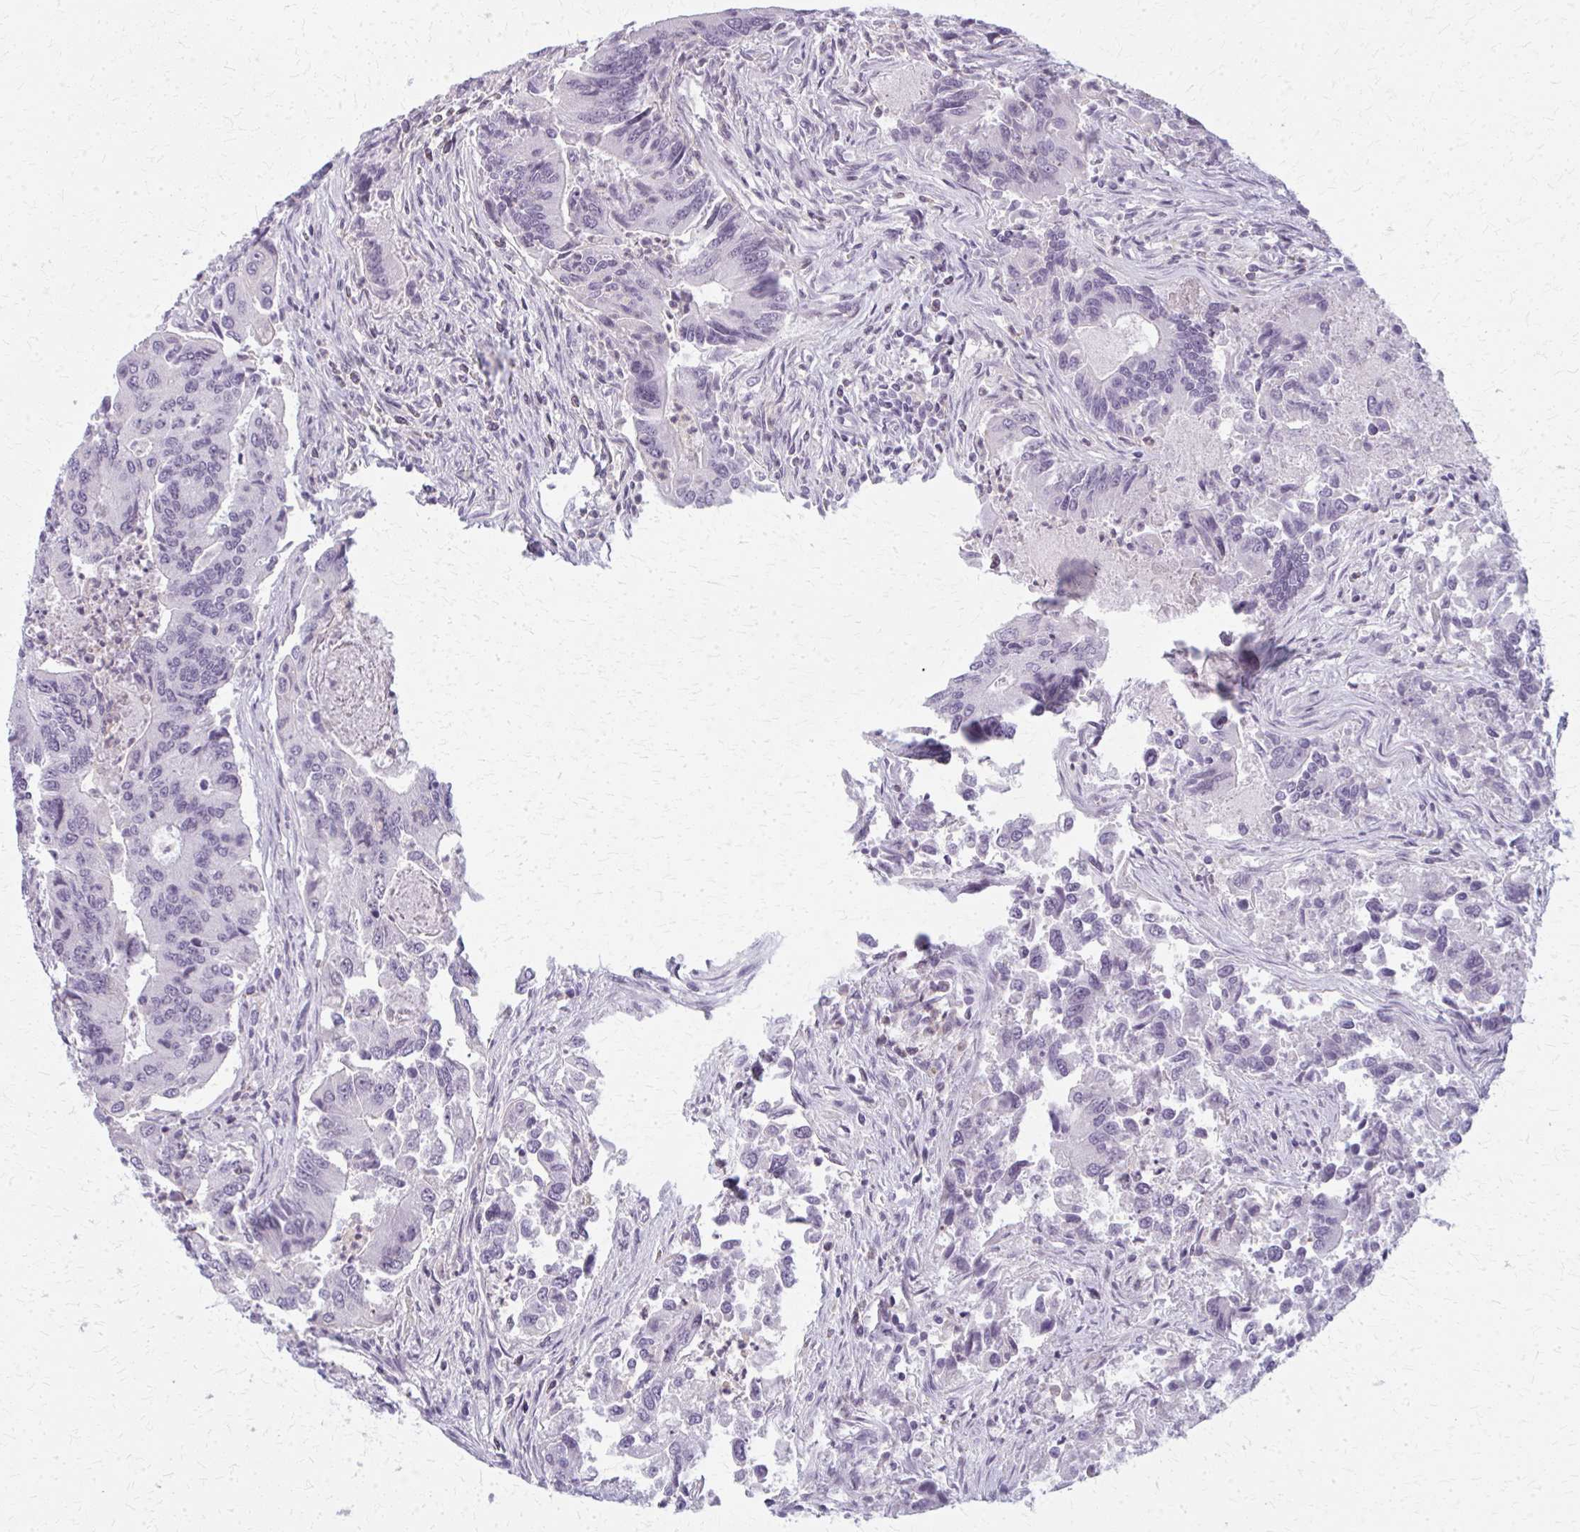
{"staining": {"intensity": "negative", "quantity": "none", "location": "none"}, "tissue": "colorectal cancer", "cell_type": "Tumor cells", "image_type": "cancer", "snomed": [{"axis": "morphology", "description": "Adenocarcinoma, NOS"}, {"axis": "topography", "description": "Colon"}], "caption": "Tumor cells show no significant protein staining in colorectal cancer (adenocarcinoma).", "gene": "CASQ2", "patient": {"sex": "female", "age": 67}}